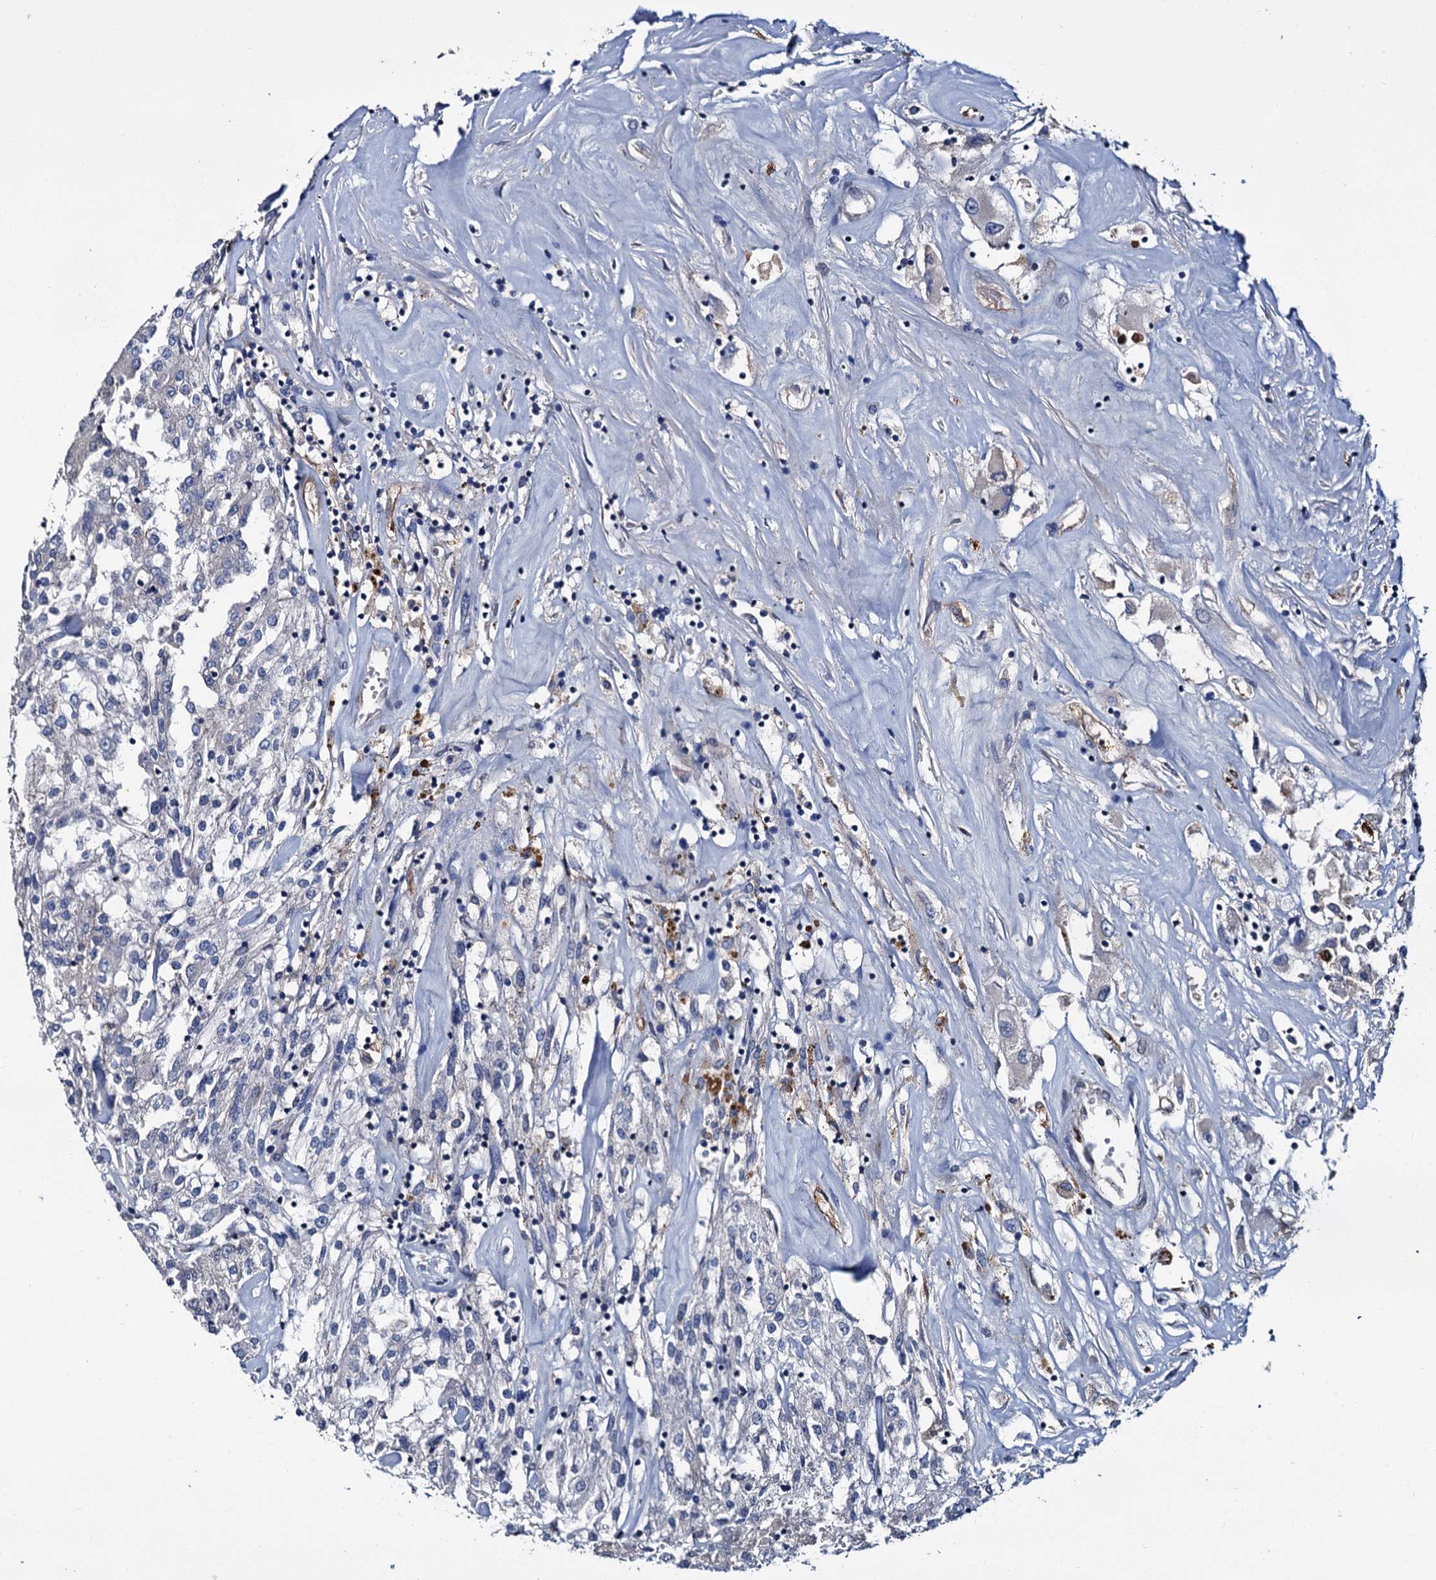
{"staining": {"intensity": "negative", "quantity": "none", "location": "none"}, "tissue": "renal cancer", "cell_type": "Tumor cells", "image_type": "cancer", "snomed": [{"axis": "morphology", "description": "Adenocarcinoma, NOS"}, {"axis": "topography", "description": "Kidney"}], "caption": "There is no significant staining in tumor cells of renal cancer (adenocarcinoma).", "gene": "CACNA1C", "patient": {"sex": "female", "age": 52}}